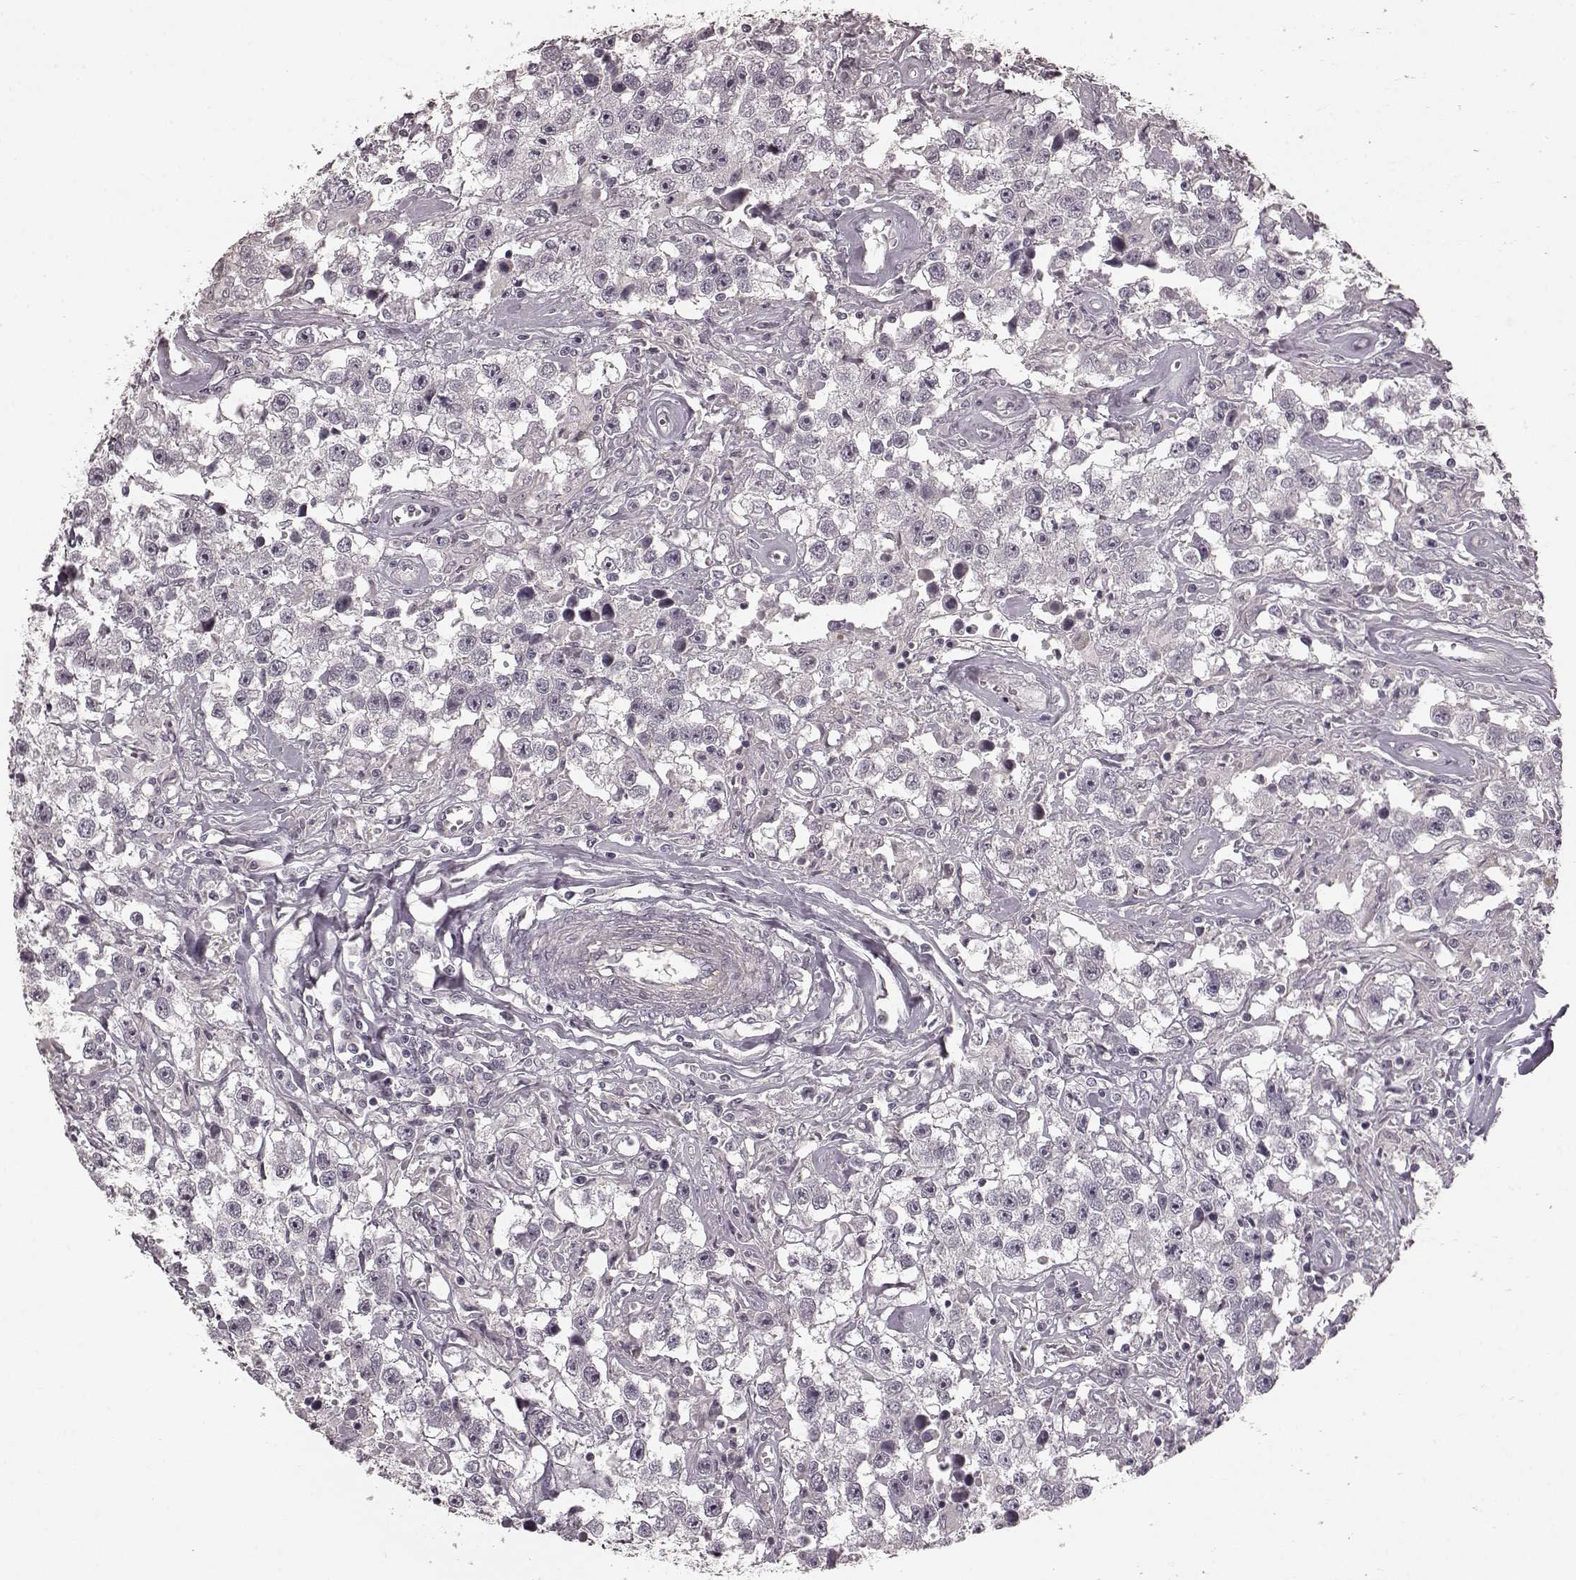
{"staining": {"intensity": "negative", "quantity": "none", "location": "none"}, "tissue": "testis cancer", "cell_type": "Tumor cells", "image_type": "cancer", "snomed": [{"axis": "morphology", "description": "Seminoma, NOS"}, {"axis": "topography", "description": "Testis"}], "caption": "Immunohistochemistry (IHC) of testis cancer demonstrates no expression in tumor cells. (DAB (3,3'-diaminobenzidine) immunohistochemistry visualized using brightfield microscopy, high magnification).", "gene": "PRKCE", "patient": {"sex": "male", "age": 43}}